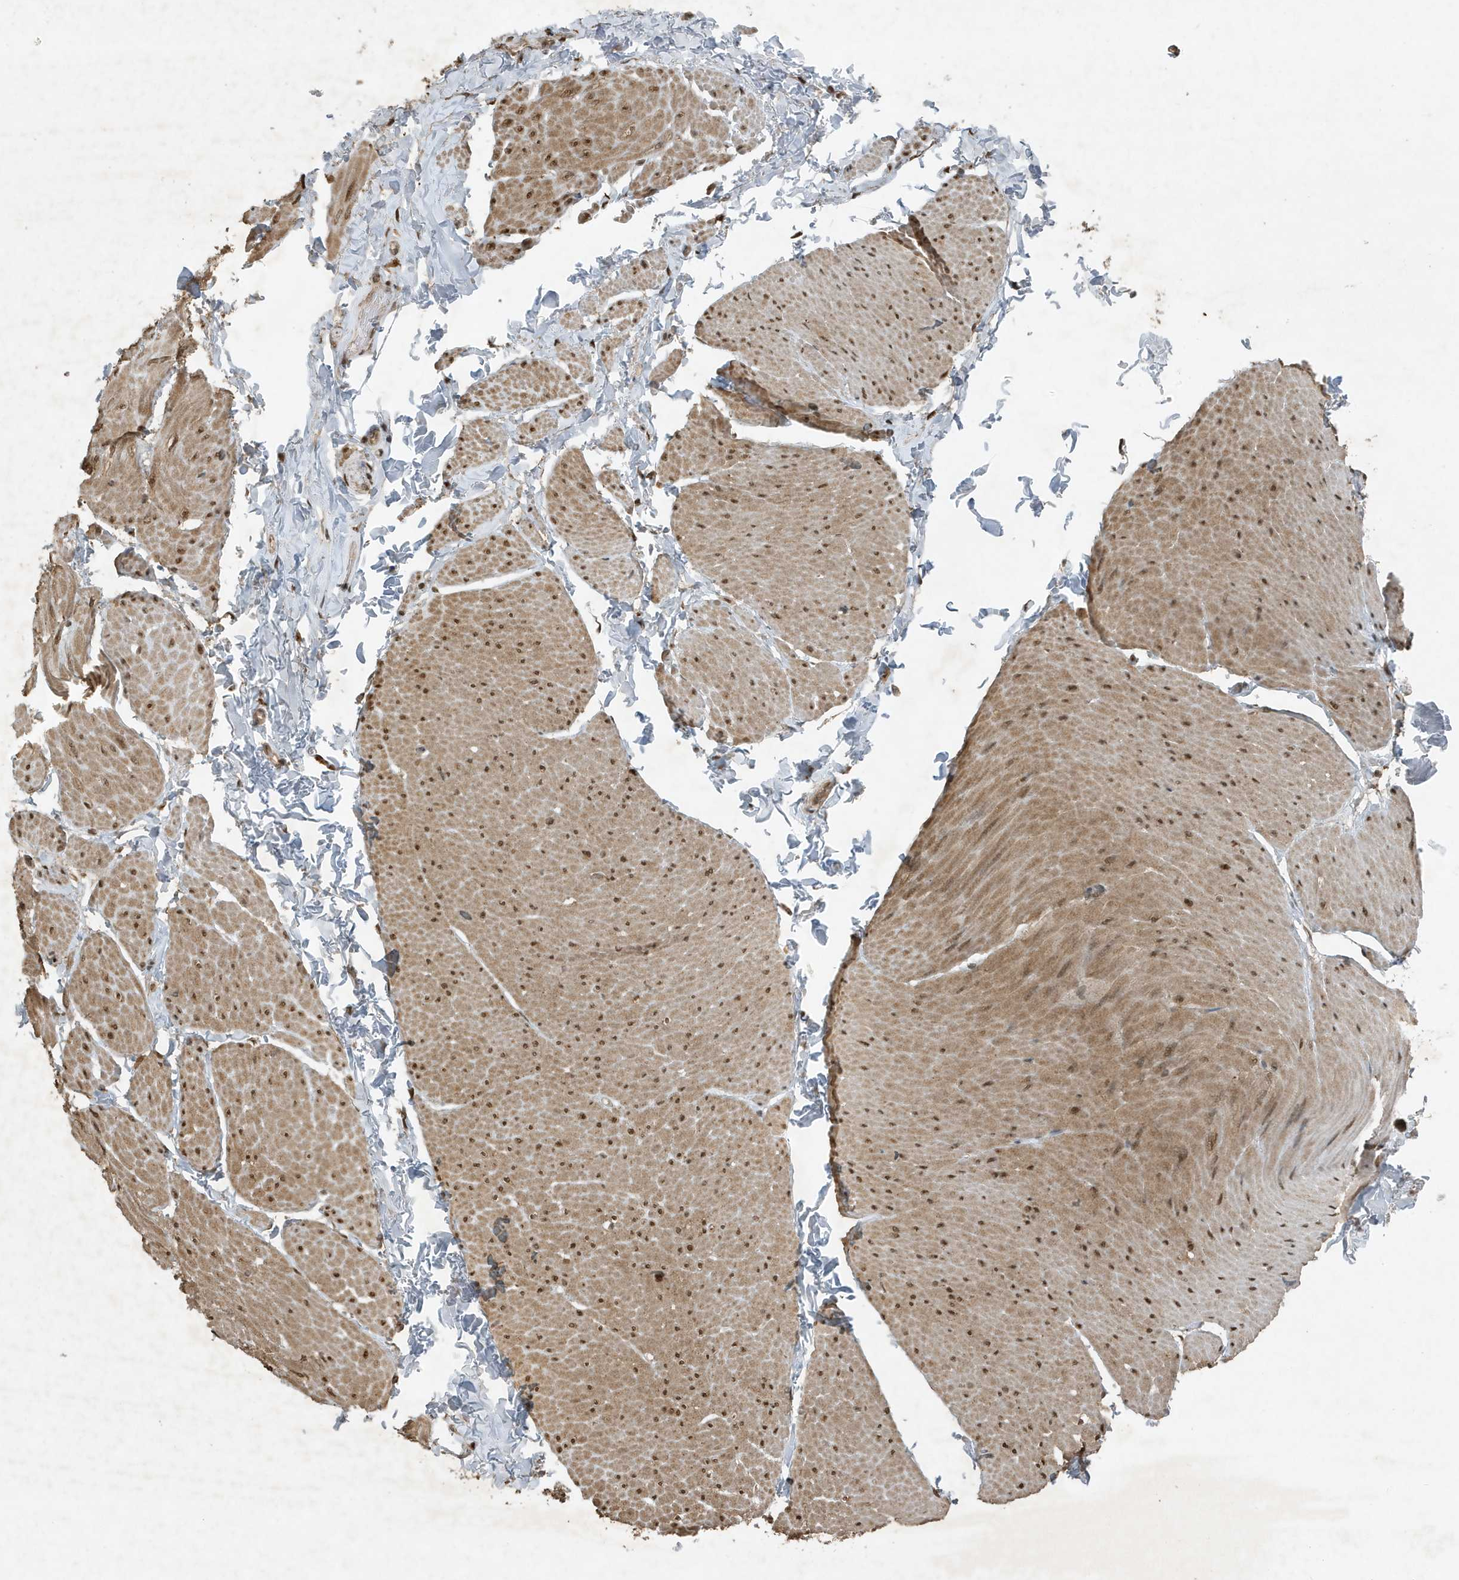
{"staining": {"intensity": "moderate", "quantity": ">75%", "location": "cytoplasmic/membranous,nuclear"}, "tissue": "smooth muscle", "cell_type": "Smooth muscle cells", "image_type": "normal", "snomed": [{"axis": "morphology", "description": "Urothelial carcinoma, High grade"}, {"axis": "topography", "description": "Urinary bladder"}], "caption": "Protein positivity by IHC shows moderate cytoplasmic/membranous,nuclear staining in approximately >75% of smooth muscle cells in unremarkable smooth muscle. The staining was performed using DAB, with brown indicating positive protein expression. Nuclei are stained blue with hematoxylin.", "gene": "HSPA1A", "patient": {"sex": "male", "age": 46}}